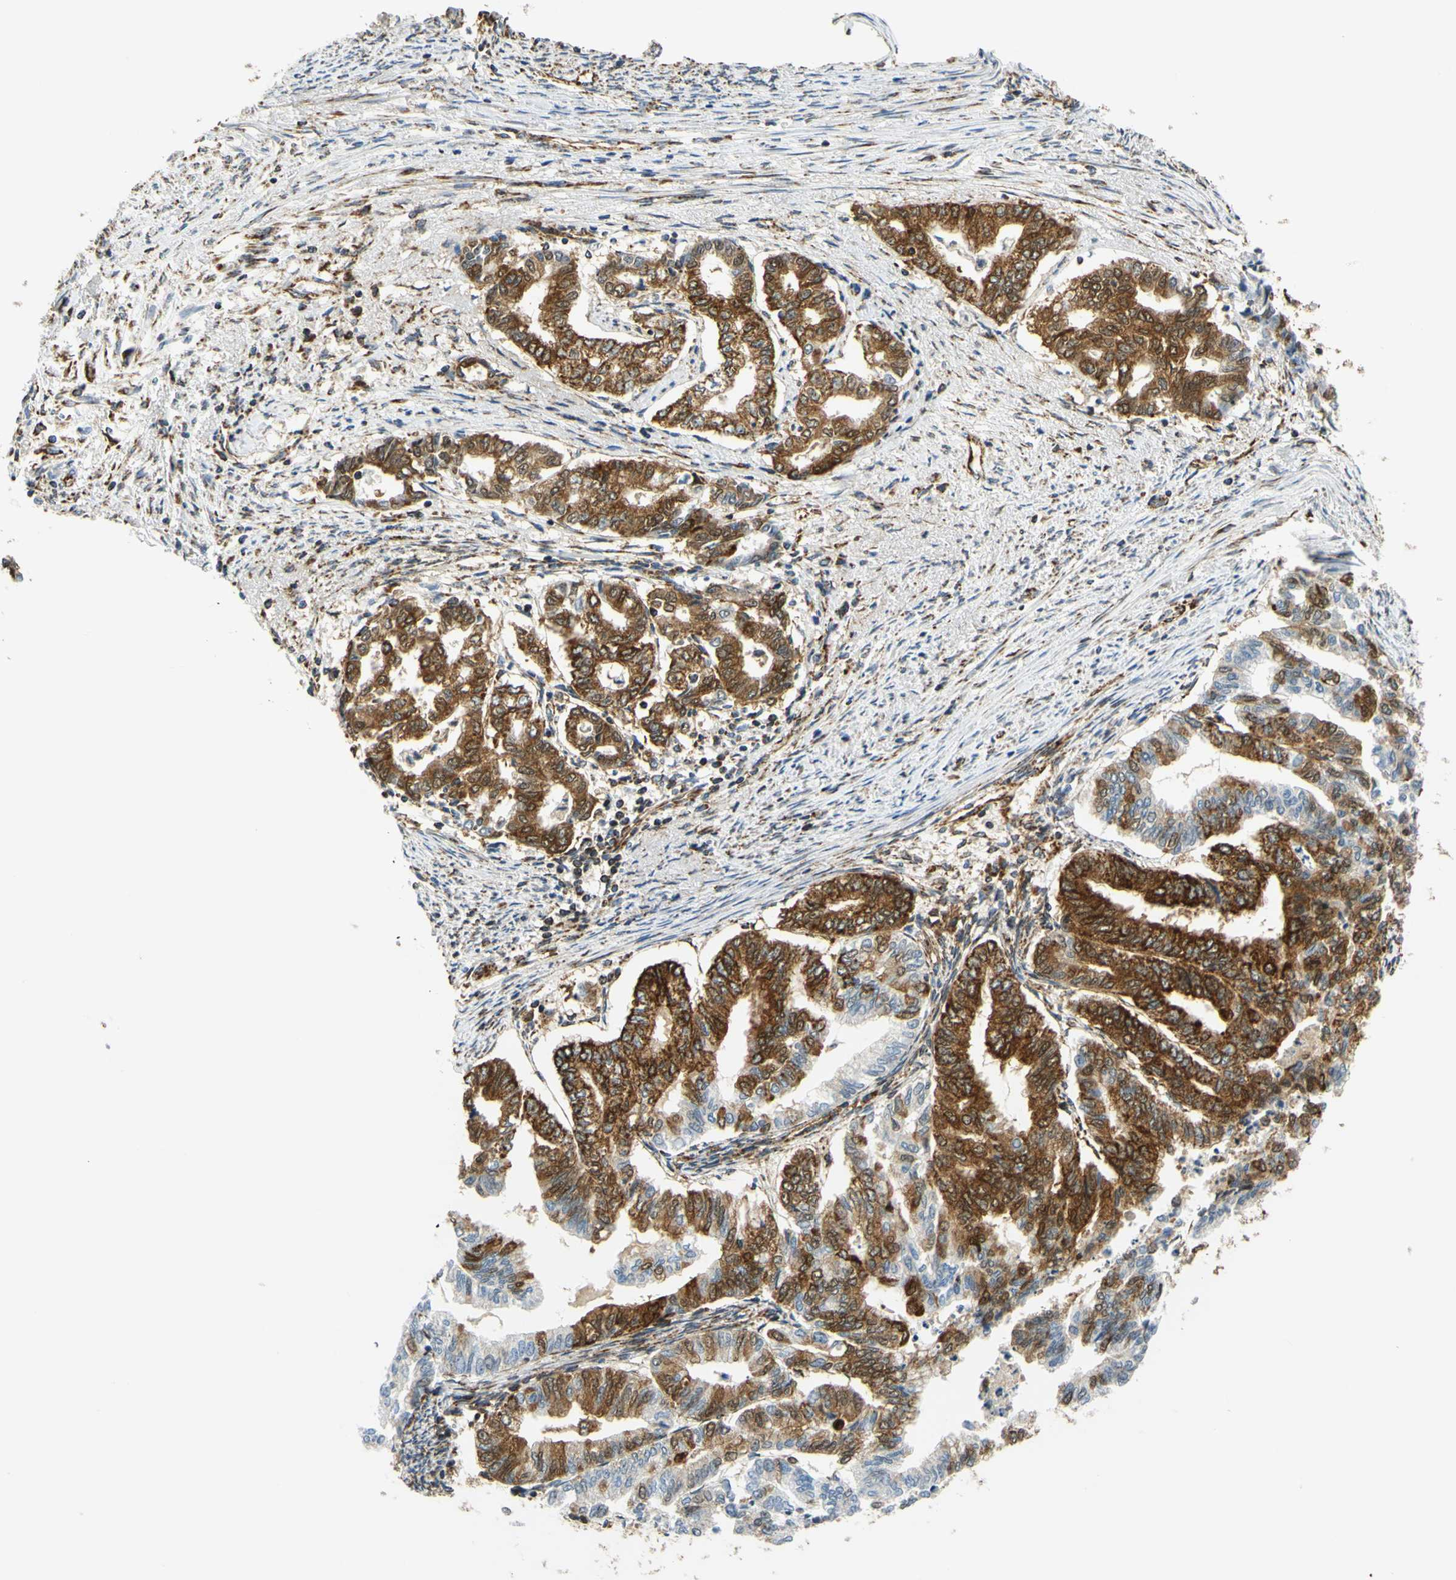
{"staining": {"intensity": "strong", "quantity": ">75%", "location": "cytoplasmic/membranous"}, "tissue": "endometrial cancer", "cell_type": "Tumor cells", "image_type": "cancer", "snomed": [{"axis": "morphology", "description": "Adenocarcinoma, NOS"}, {"axis": "topography", "description": "Endometrium"}], "caption": "Strong cytoplasmic/membranous protein positivity is present in about >75% of tumor cells in endometrial cancer.", "gene": "MAVS", "patient": {"sex": "female", "age": 79}}